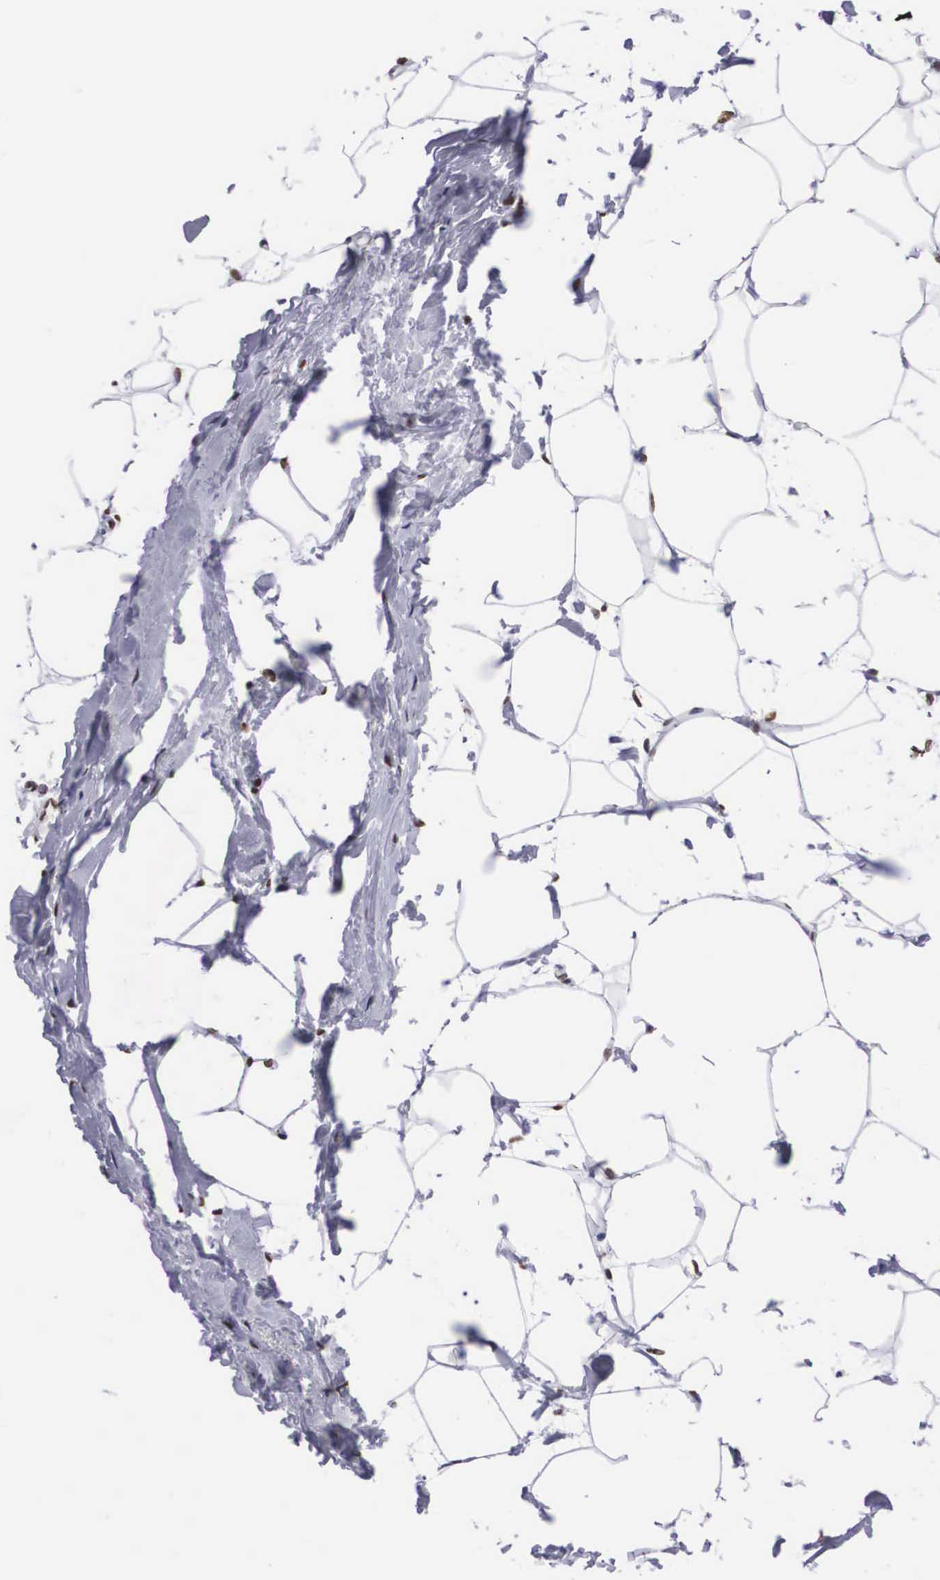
{"staining": {"intensity": "strong", "quantity": ">75%", "location": "nuclear"}, "tissue": "adipose tissue", "cell_type": "Adipocytes", "image_type": "normal", "snomed": [{"axis": "morphology", "description": "Normal tissue, NOS"}, {"axis": "topography", "description": "Breast"}], "caption": "A high-resolution micrograph shows immunohistochemistry staining of unremarkable adipose tissue, which displays strong nuclear positivity in about >75% of adipocytes. The staining is performed using DAB brown chromogen to label protein expression. The nuclei are counter-stained blue using hematoxylin.", "gene": "MECP2", "patient": {"sex": "female", "age": 45}}